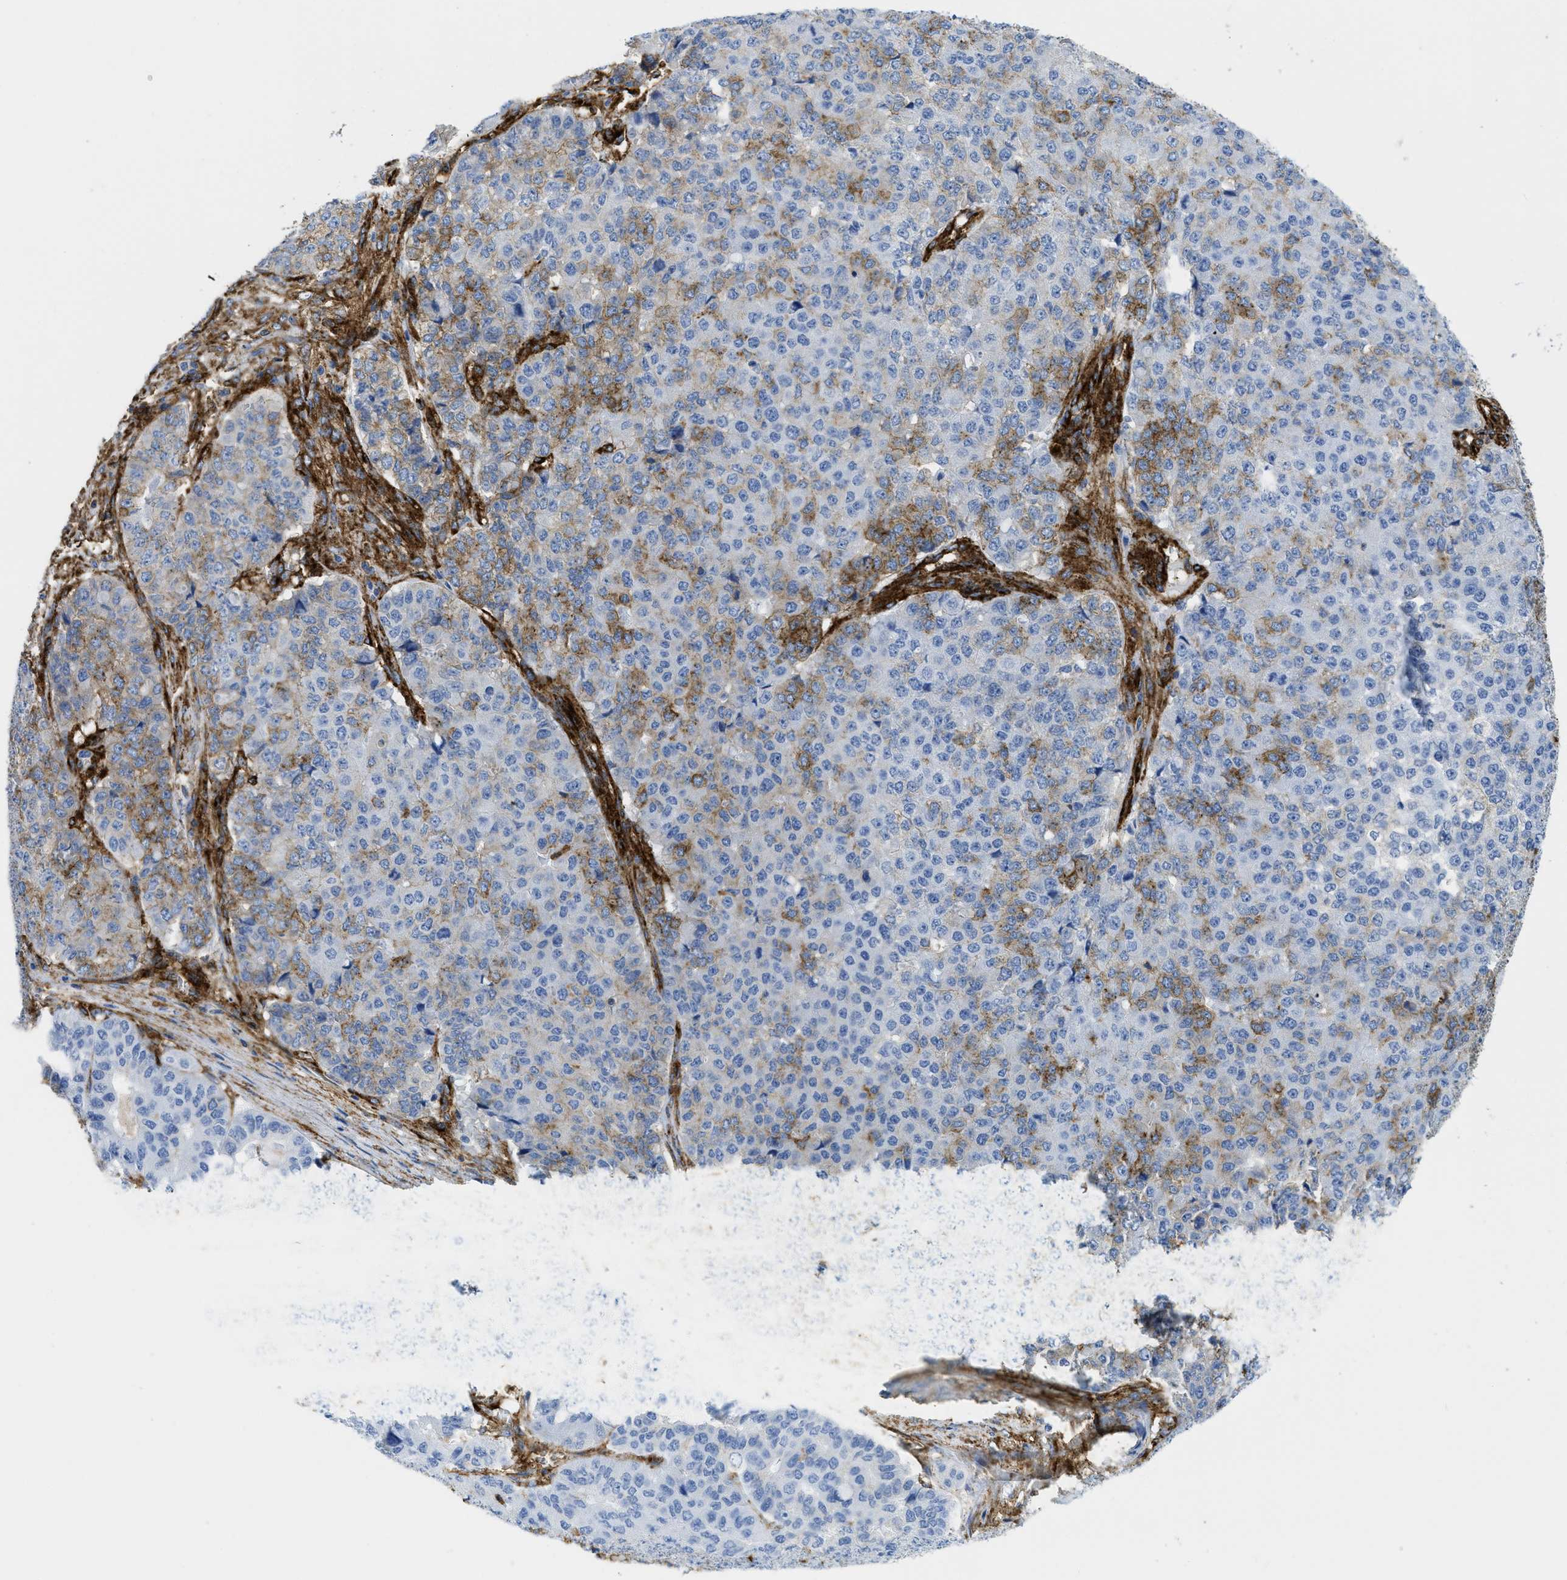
{"staining": {"intensity": "moderate", "quantity": "<25%", "location": "cytoplasmic/membranous"}, "tissue": "pancreatic cancer", "cell_type": "Tumor cells", "image_type": "cancer", "snomed": [{"axis": "morphology", "description": "Adenocarcinoma, NOS"}, {"axis": "topography", "description": "Pancreas"}], "caption": "Approximately <25% of tumor cells in human pancreatic cancer (adenocarcinoma) display moderate cytoplasmic/membranous protein positivity as visualized by brown immunohistochemical staining.", "gene": "HIP1", "patient": {"sex": "male", "age": 50}}